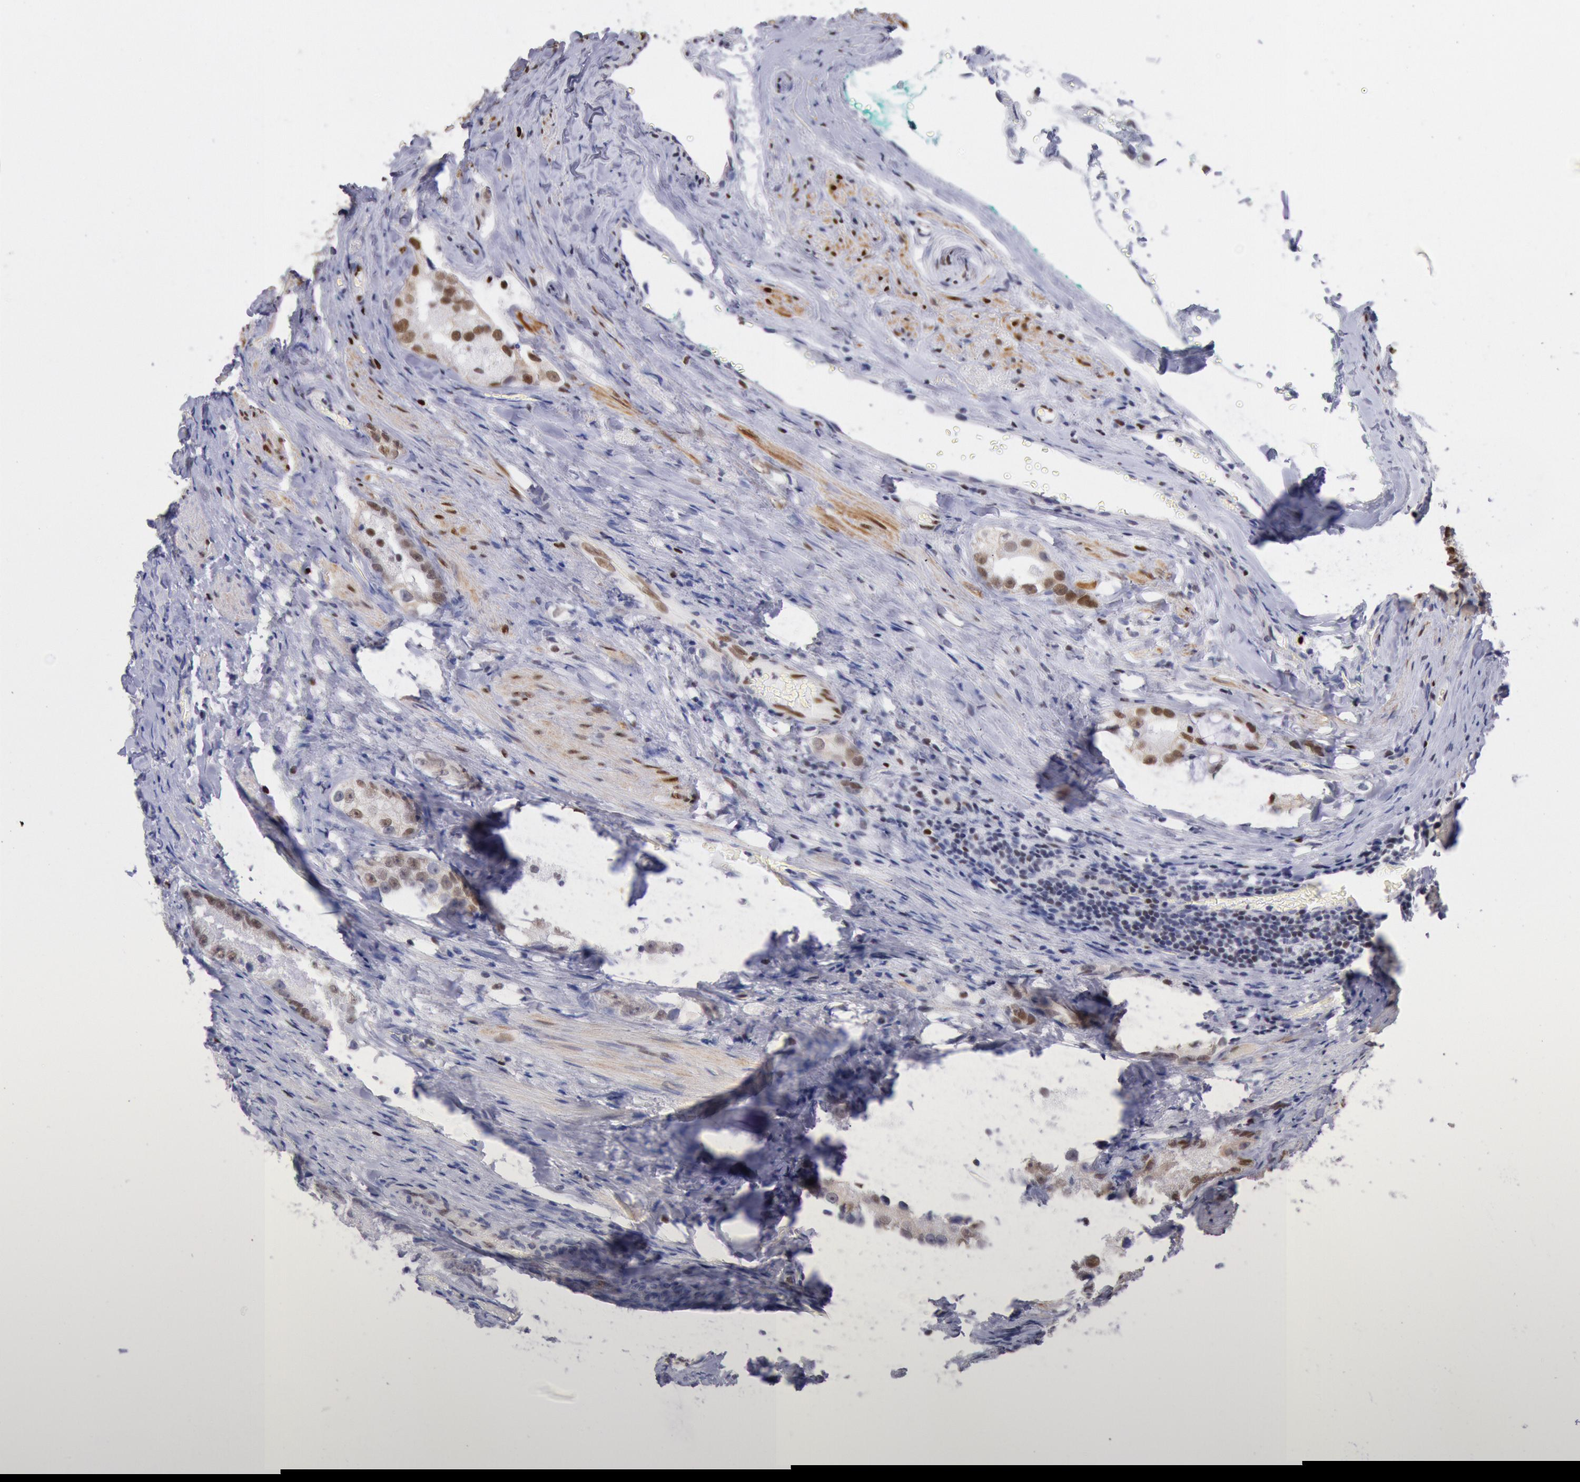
{"staining": {"intensity": "moderate", "quantity": "25%-75%", "location": "cytoplasmic/membranous,nuclear"}, "tissue": "prostate cancer", "cell_type": "Tumor cells", "image_type": "cancer", "snomed": [{"axis": "morphology", "description": "Adenocarcinoma, High grade"}, {"axis": "topography", "description": "Prostate"}], "caption": "Protein expression analysis of human high-grade adenocarcinoma (prostate) reveals moderate cytoplasmic/membranous and nuclear expression in about 25%-75% of tumor cells.", "gene": "RPS6KA5", "patient": {"sex": "male", "age": 63}}